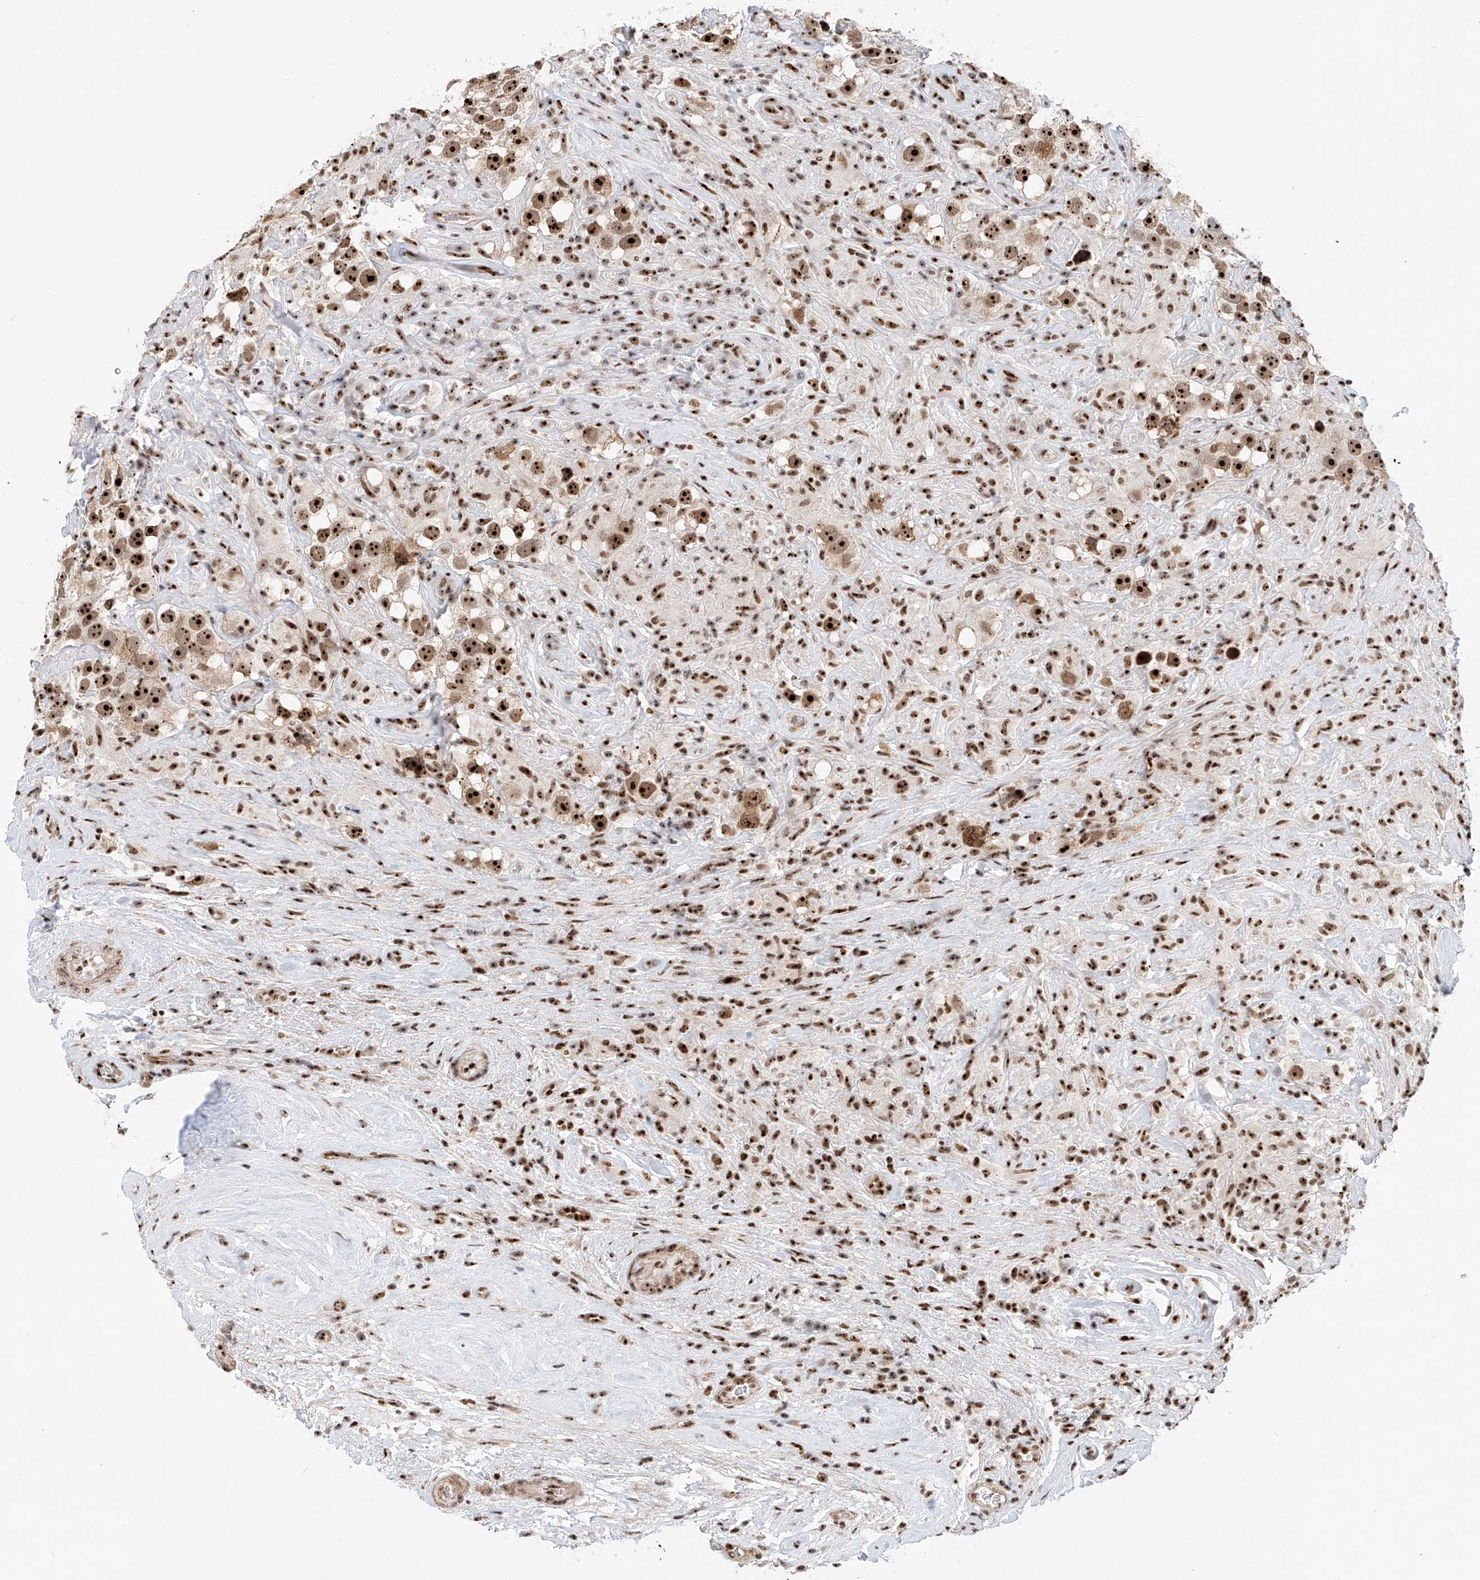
{"staining": {"intensity": "strong", "quantity": ">75%", "location": "nuclear"}, "tissue": "testis cancer", "cell_type": "Tumor cells", "image_type": "cancer", "snomed": [{"axis": "morphology", "description": "Seminoma, NOS"}, {"axis": "topography", "description": "Testis"}], "caption": "IHC staining of testis cancer, which displays high levels of strong nuclear expression in approximately >75% of tumor cells indicating strong nuclear protein expression. The staining was performed using DAB (brown) for protein detection and nuclei were counterstained in hematoxylin (blue).", "gene": "PRUNE2", "patient": {"sex": "male", "age": 49}}